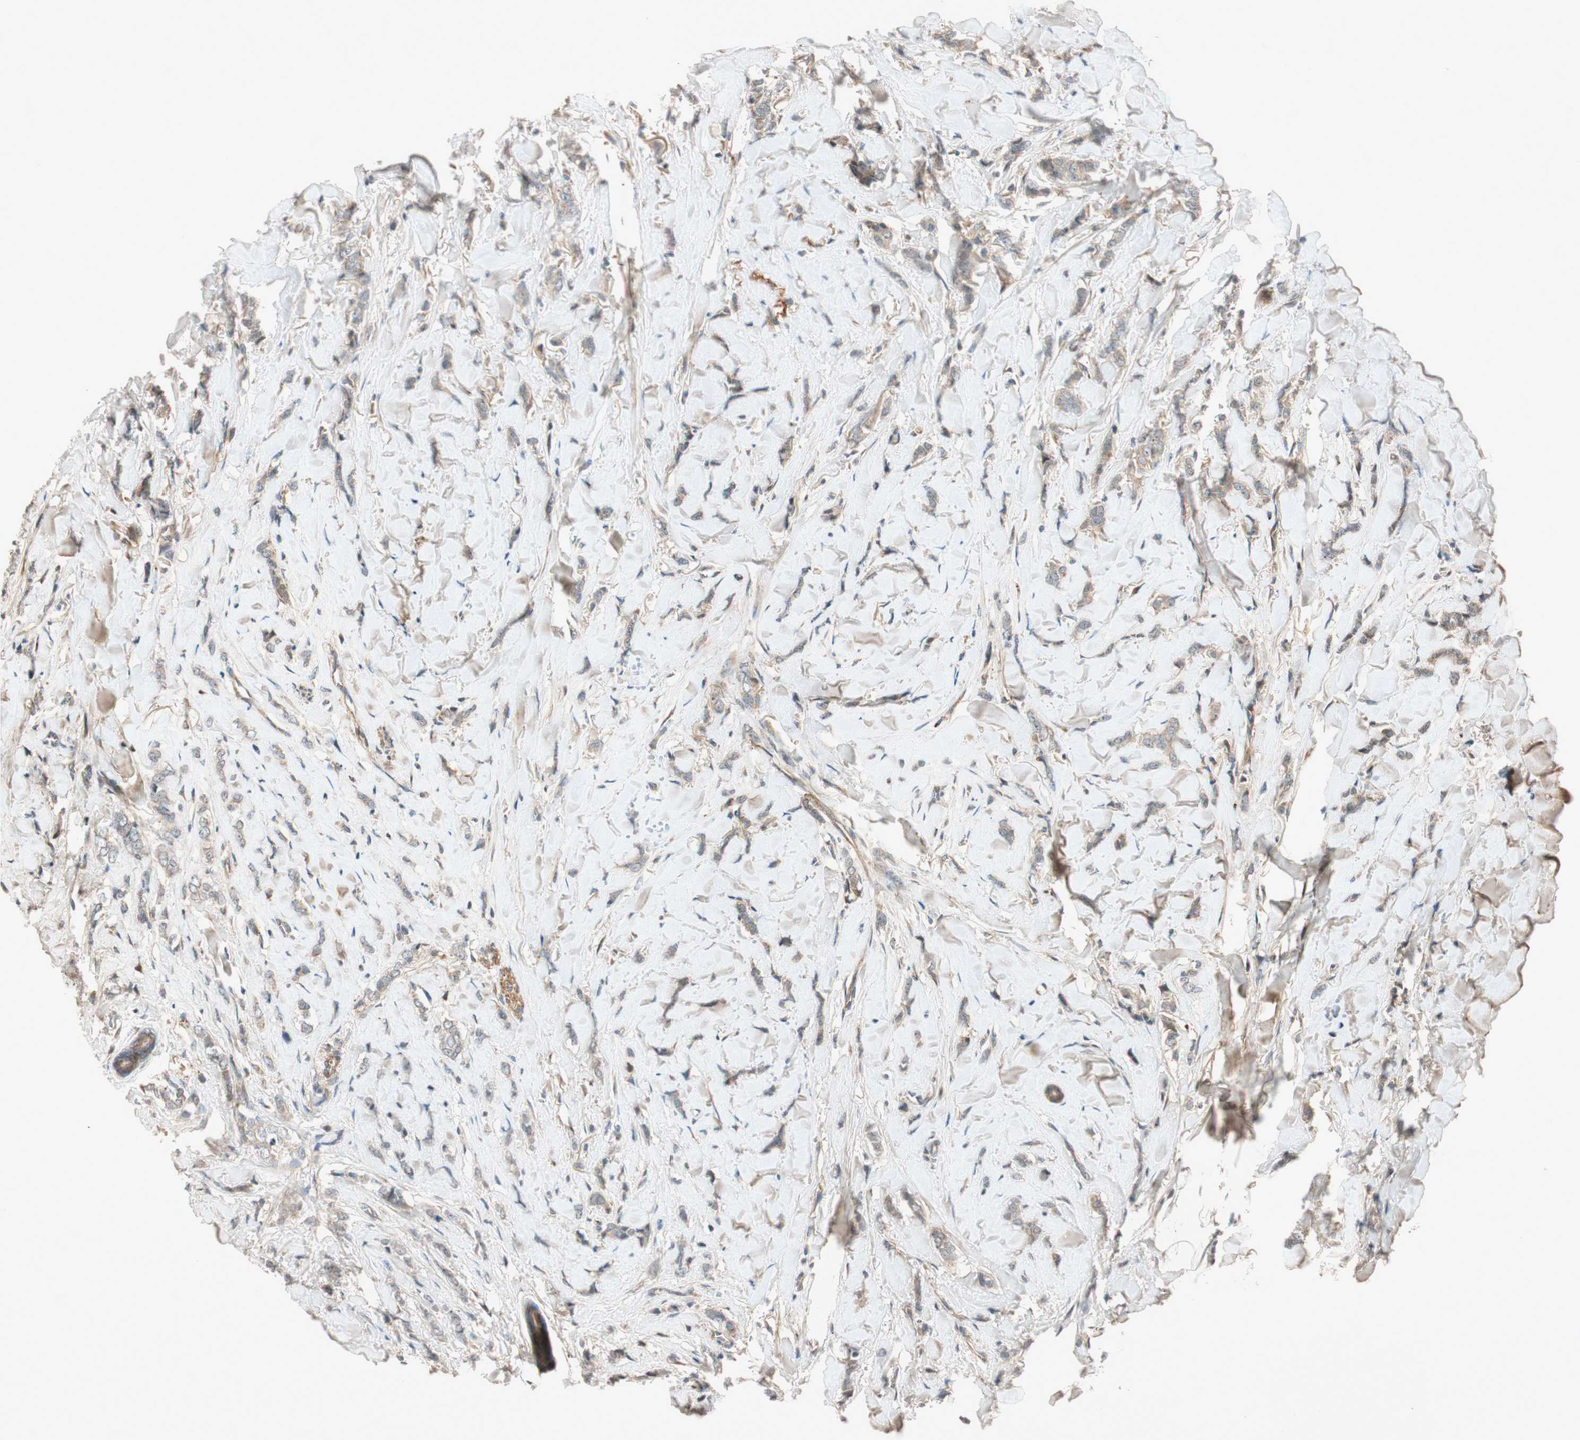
{"staining": {"intensity": "weak", "quantity": "25%-75%", "location": "cytoplasmic/membranous"}, "tissue": "breast cancer", "cell_type": "Tumor cells", "image_type": "cancer", "snomed": [{"axis": "morphology", "description": "Lobular carcinoma"}, {"axis": "topography", "description": "Skin"}, {"axis": "topography", "description": "Breast"}], "caption": "A histopathology image showing weak cytoplasmic/membranous positivity in approximately 25%-75% of tumor cells in breast cancer (lobular carcinoma), as visualized by brown immunohistochemical staining.", "gene": "EPHA6", "patient": {"sex": "female", "age": 46}}